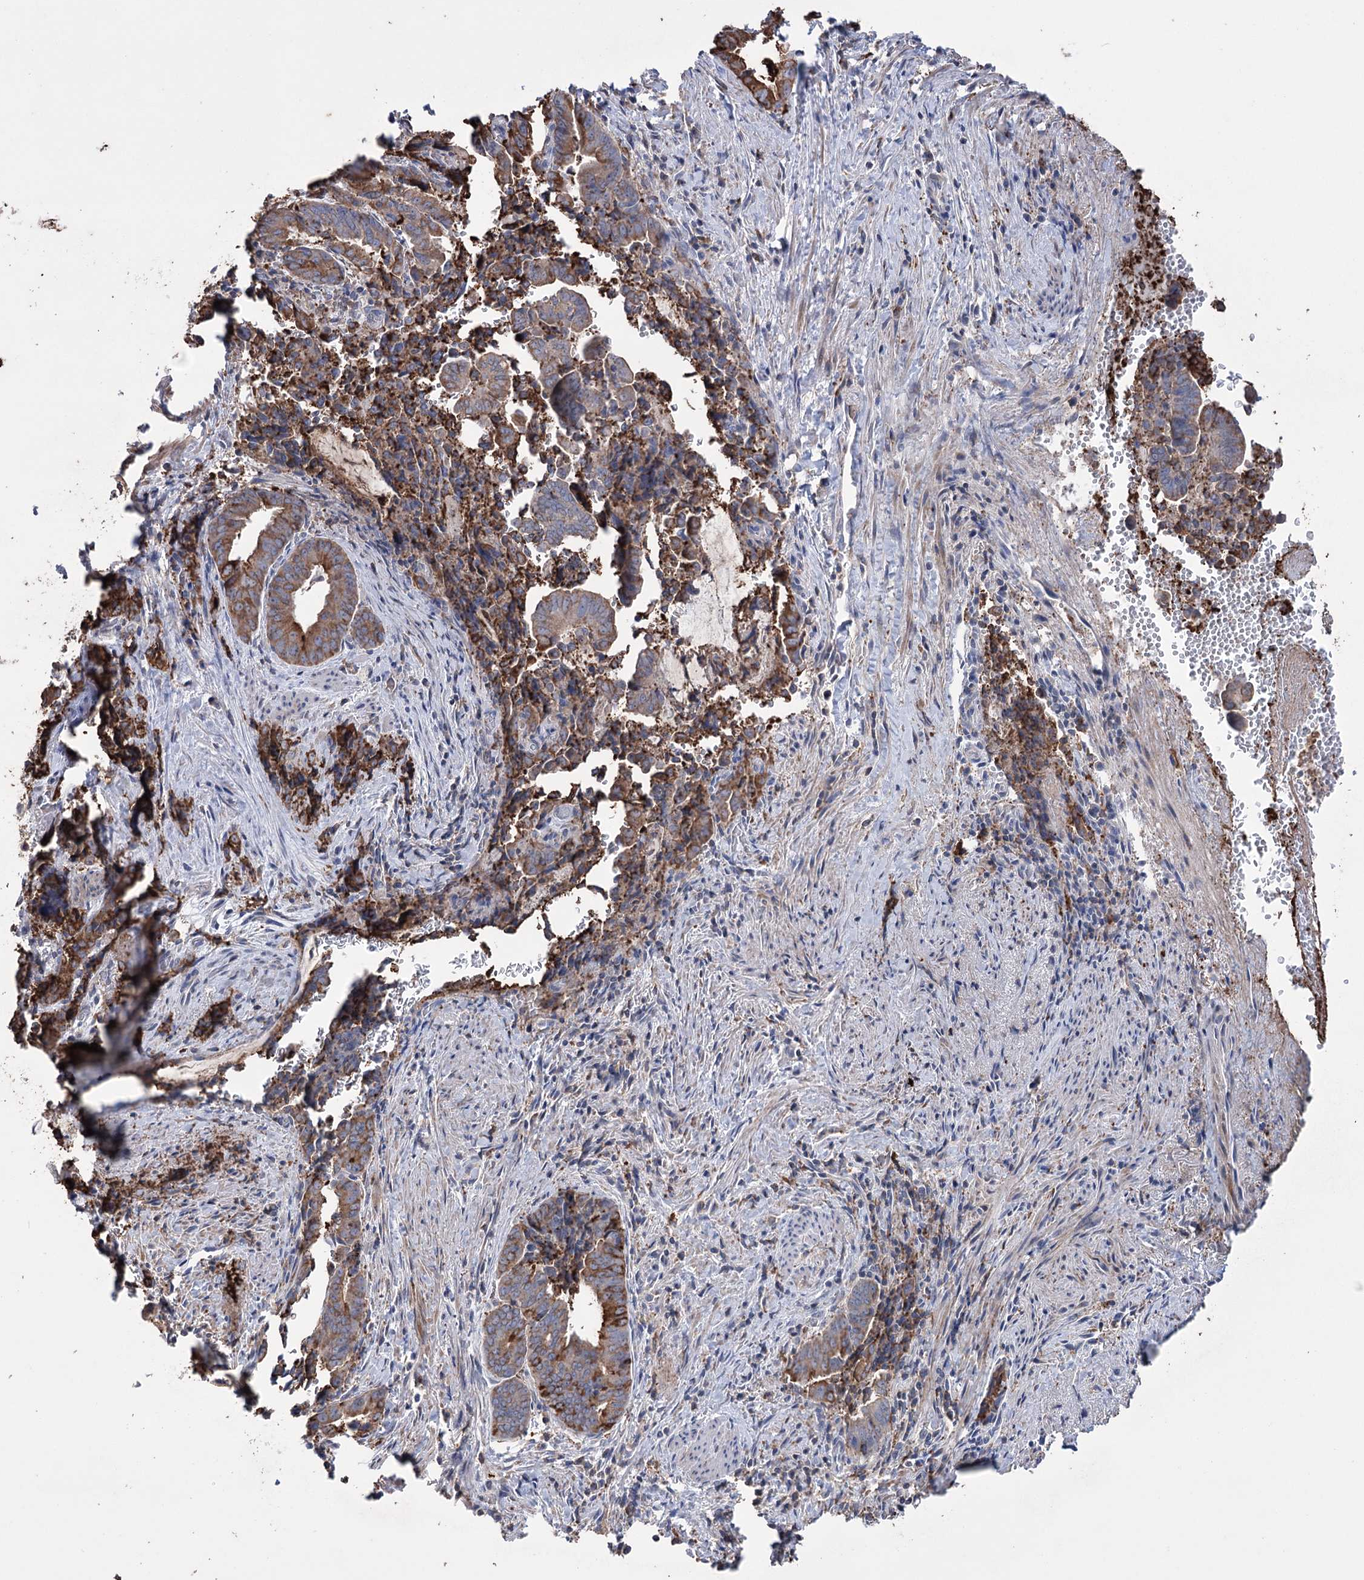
{"staining": {"intensity": "moderate", "quantity": ">75%", "location": "cytoplasmic/membranous"}, "tissue": "pancreatic cancer", "cell_type": "Tumor cells", "image_type": "cancer", "snomed": [{"axis": "morphology", "description": "Adenocarcinoma, NOS"}, {"axis": "topography", "description": "Pancreas"}], "caption": "This is an image of immunohistochemistry staining of adenocarcinoma (pancreatic), which shows moderate expression in the cytoplasmic/membranous of tumor cells.", "gene": "TRIM71", "patient": {"sex": "female", "age": 63}}